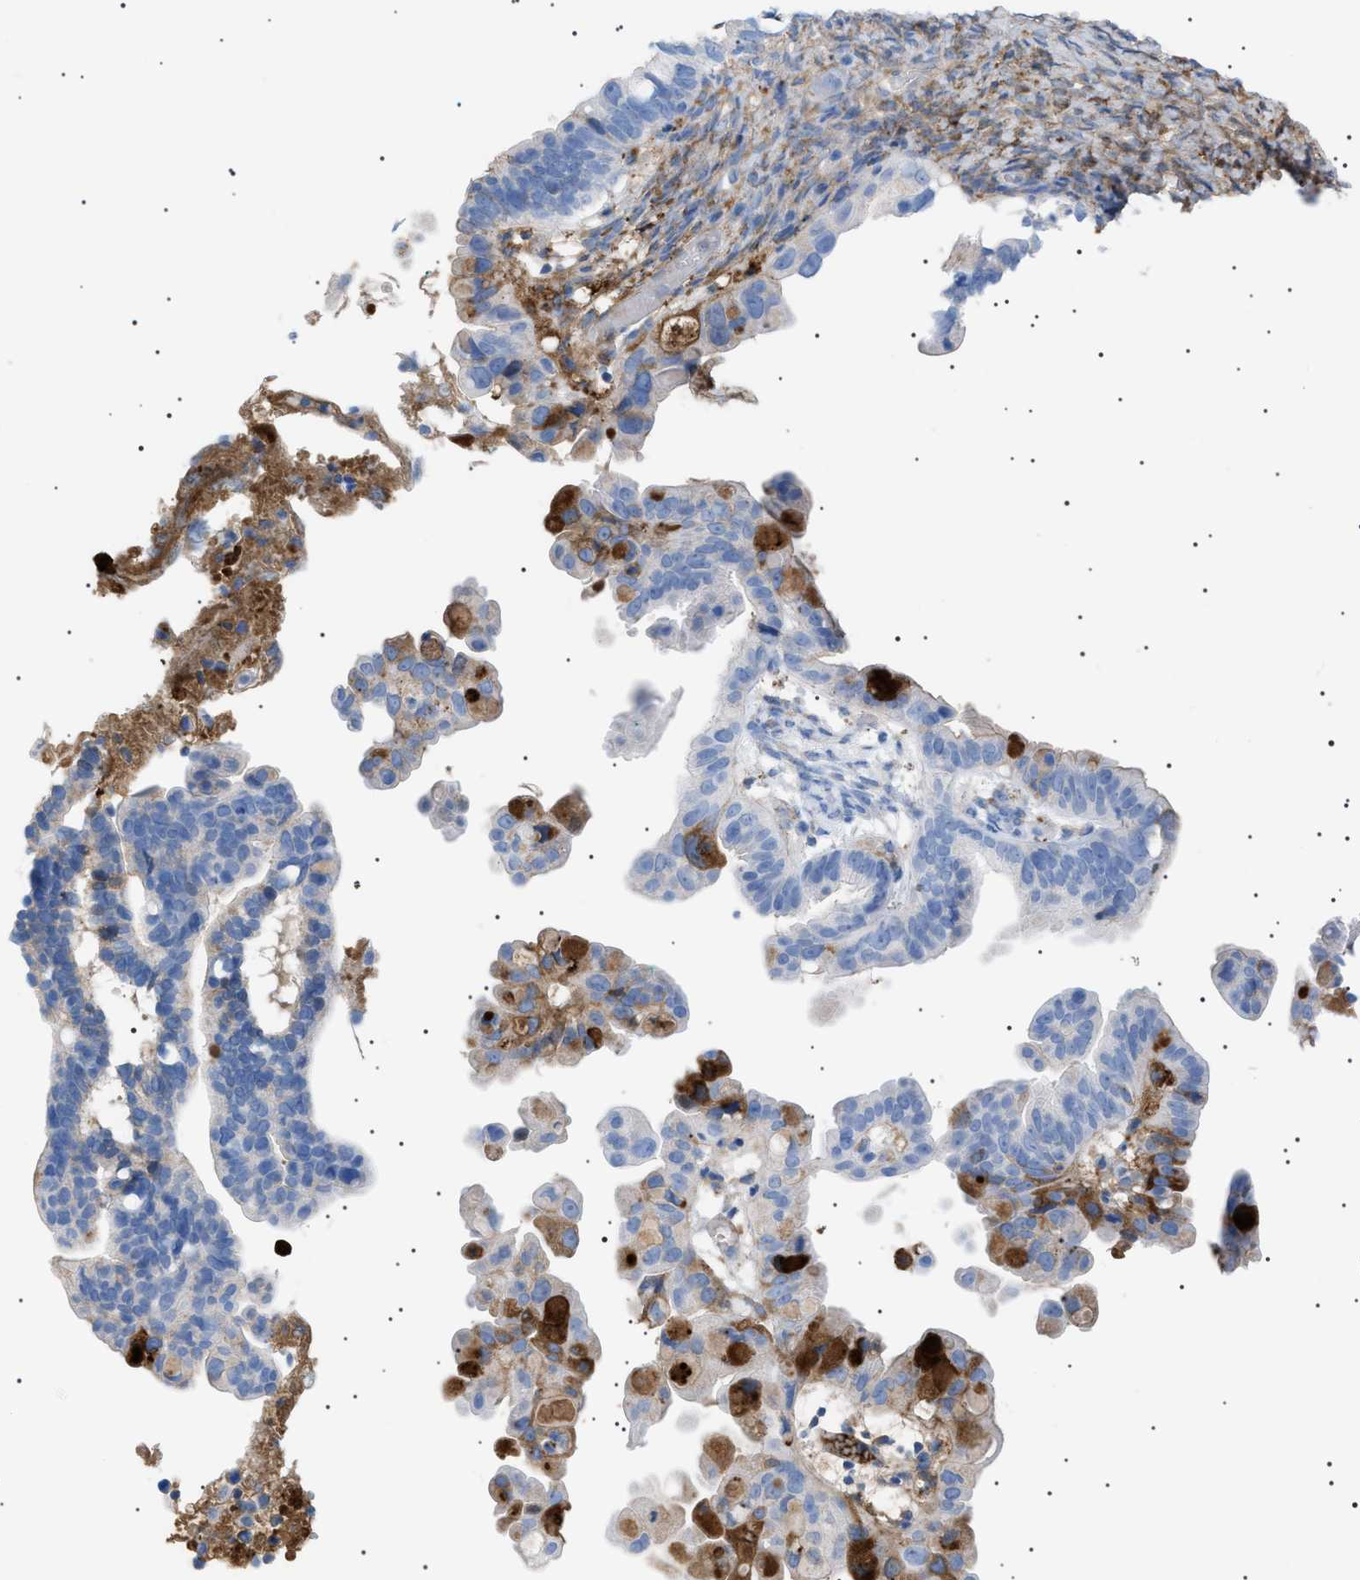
{"staining": {"intensity": "moderate", "quantity": "<25%", "location": "cytoplasmic/membranous"}, "tissue": "ovarian cancer", "cell_type": "Tumor cells", "image_type": "cancer", "snomed": [{"axis": "morphology", "description": "Cystadenocarcinoma, serous, NOS"}, {"axis": "topography", "description": "Ovary"}], "caption": "Serous cystadenocarcinoma (ovarian) stained with immunohistochemistry (IHC) displays moderate cytoplasmic/membranous expression in about <25% of tumor cells.", "gene": "LPA", "patient": {"sex": "female", "age": 56}}